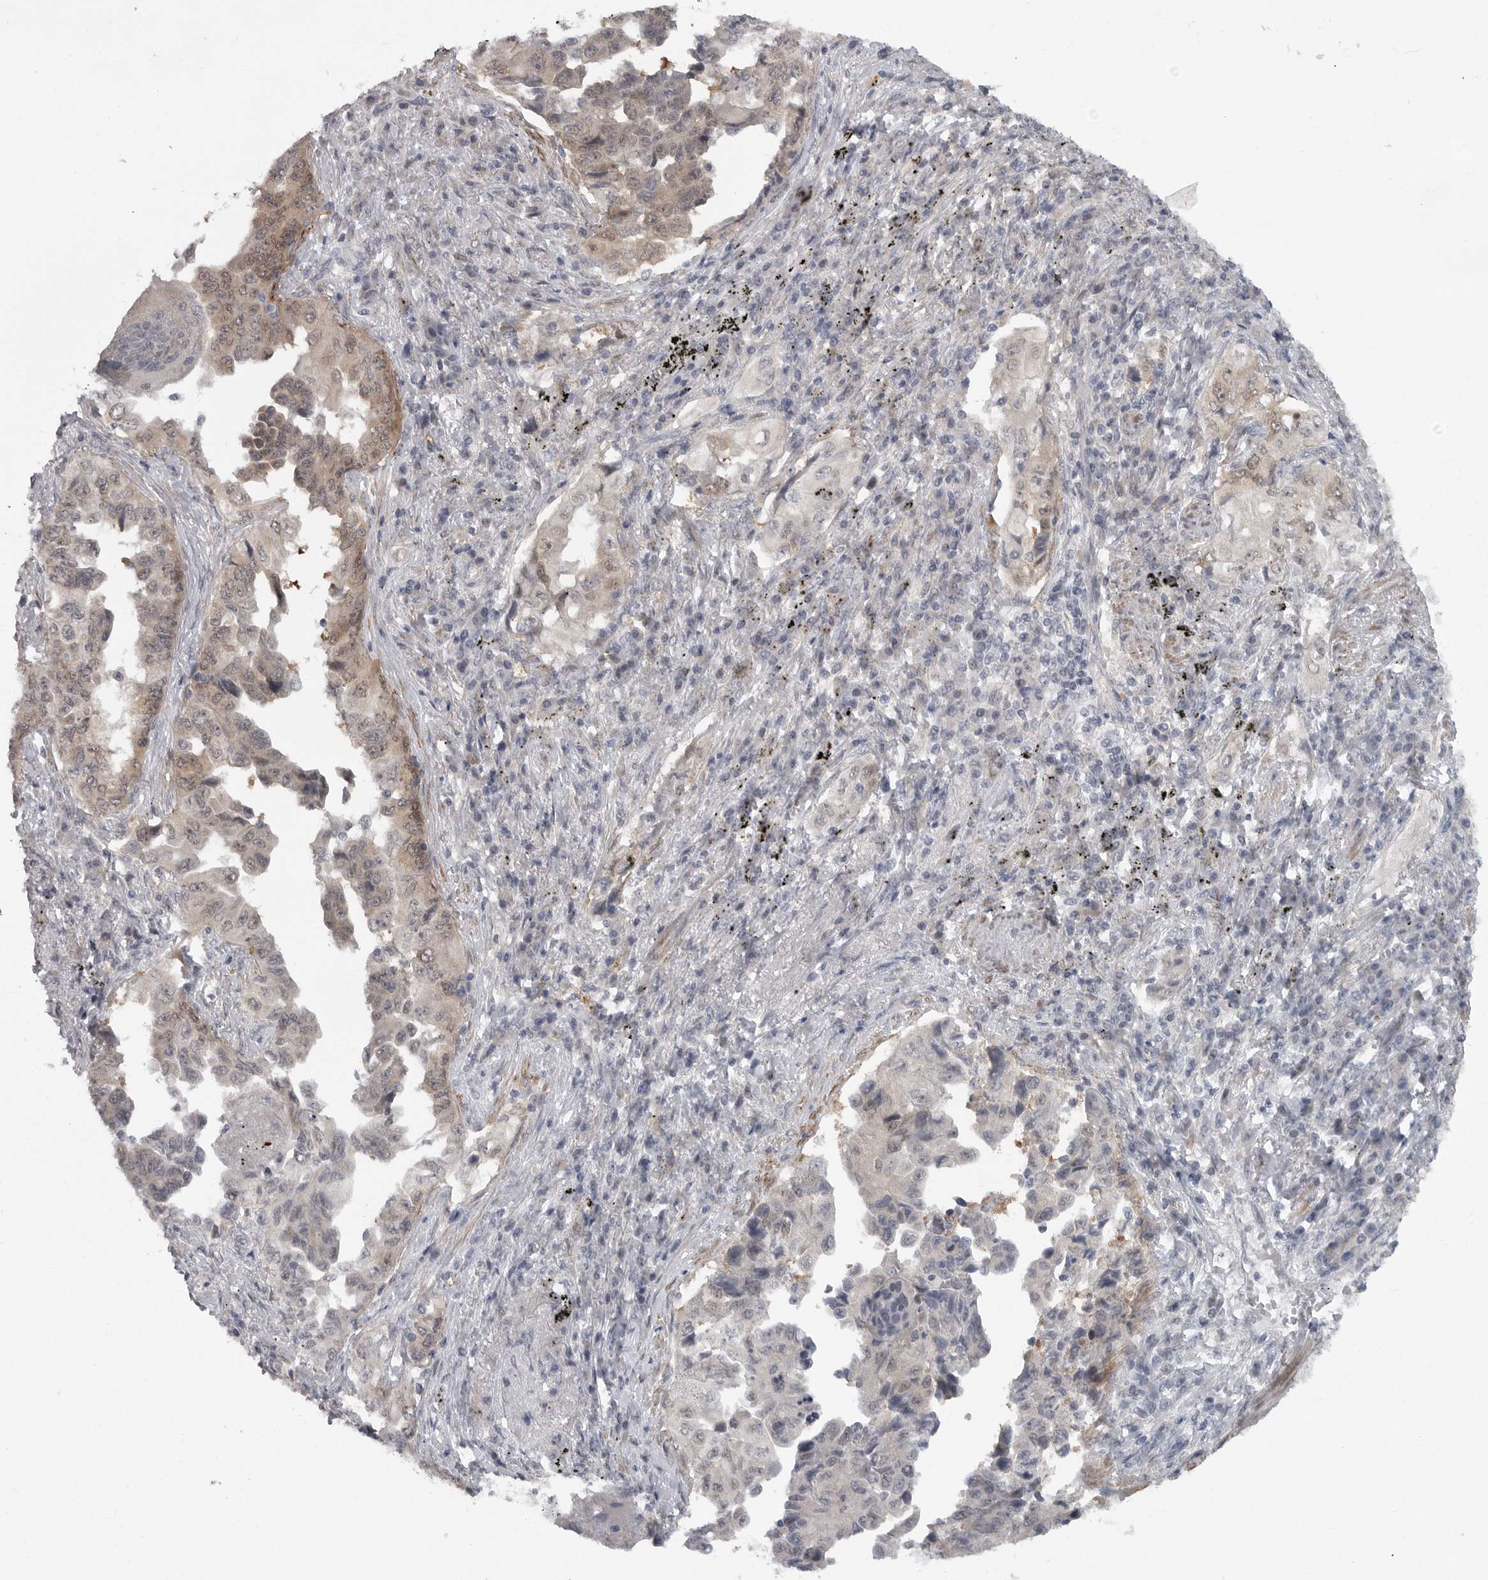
{"staining": {"intensity": "weak", "quantity": "25%-75%", "location": "cytoplasmic/membranous,nuclear"}, "tissue": "lung cancer", "cell_type": "Tumor cells", "image_type": "cancer", "snomed": [{"axis": "morphology", "description": "Adenocarcinoma, NOS"}, {"axis": "topography", "description": "Lung"}], "caption": "This is a micrograph of immunohistochemistry staining of lung cancer, which shows weak expression in the cytoplasmic/membranous and nuclear of tumor cells.", "gene": "PPP1R9A", "patient": {"sex": "female", "age": 51}}